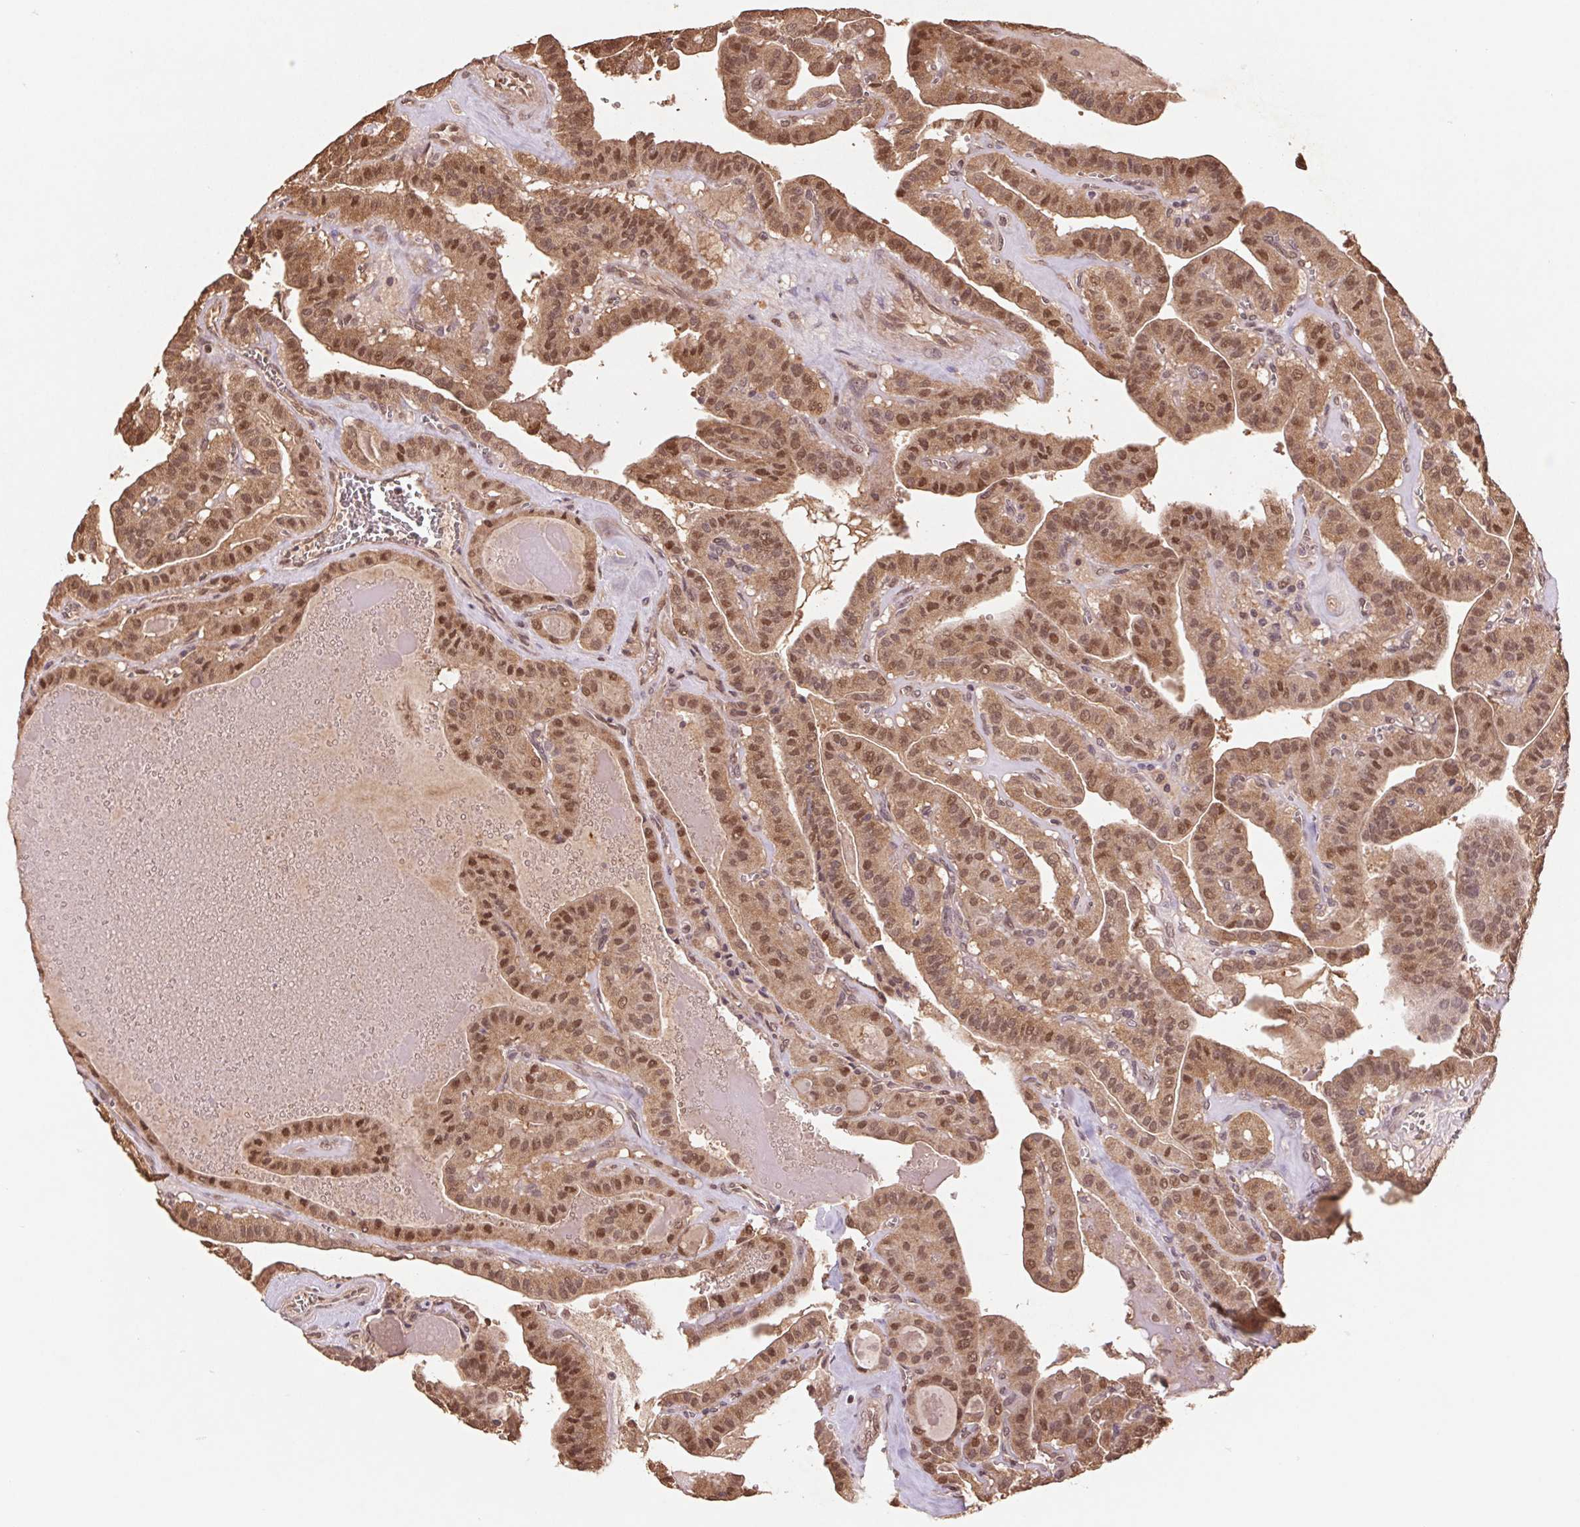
{"staining": {"intensity": "moderate", "quantity": ">75%", "location": "cytoplasmic/membranous,nuclear"}, "tissue": "thyroid cancer", "cell_type": "Tumor cells", "image_type": "cancer", "snomed": [{"axis": "morphology", "description": "Papillary adenocarcinoma, NOS"}, {"axis": "topography", "description": "Thyroid gland"}], "caption": "Moderate cytoplasmic/membranous and nuclear protein expression is present in about >75% of tumor cells in thyroid papillary adenocarcinoma.", "gene": "CUTA", "patient": {"sex": "male", "age": 52}}